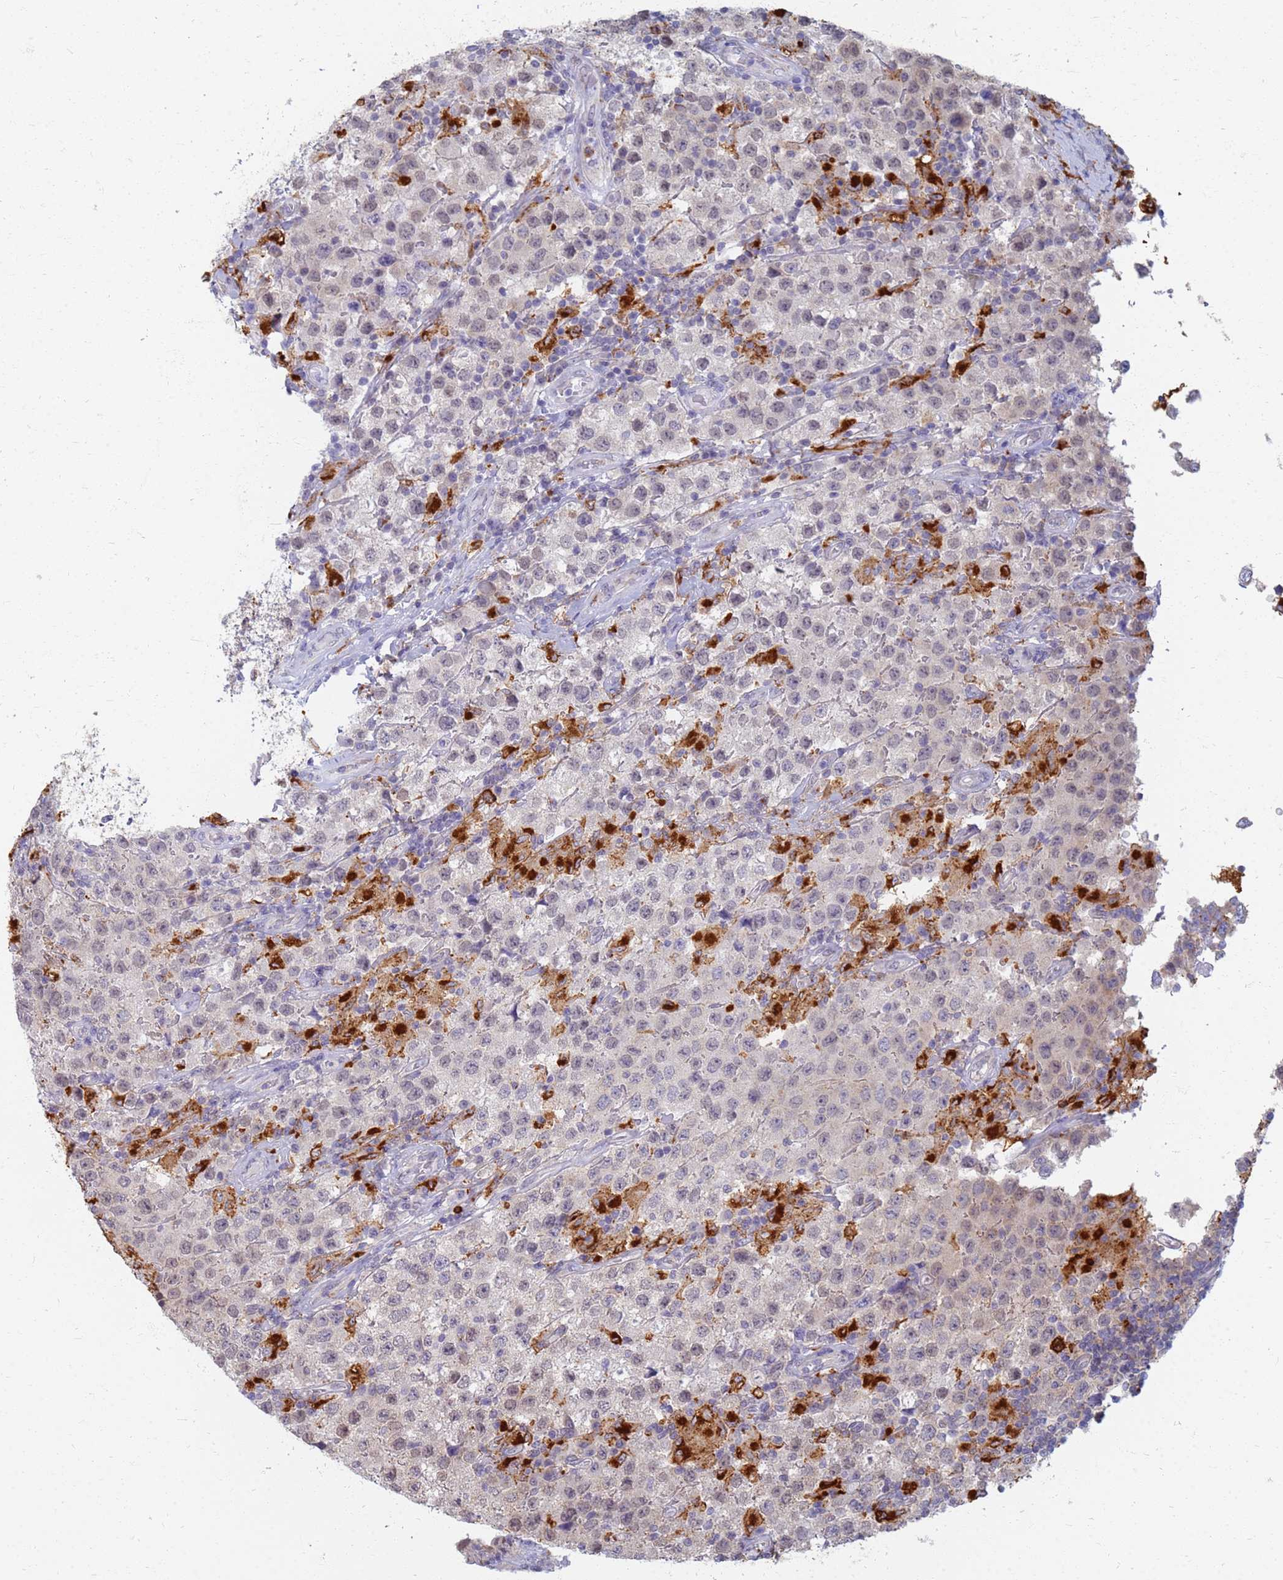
{"staining": {"intensity": "negative", "quantity": "none", "location": "none"}, "tissue": "testis cancer", "cell_type": "Tumor cells", "image_type": "cancer", "snomed": [{"axis": "morphology", "description": "Seminoma, NOS"}, {"axis": "morphology", "description": "Carcinoma, Embryonal, NOS"}, {"axis": "topography", "description": "Testis"}], "caption": "The immunohistochemistry (IHC) photomicrograph has no significant positivity in tumor cells of testis cancer (embryonal carcinoma) tissue.", "gene": "ATP6V1E1", "patient": {"sex": "male", "age": 41}}